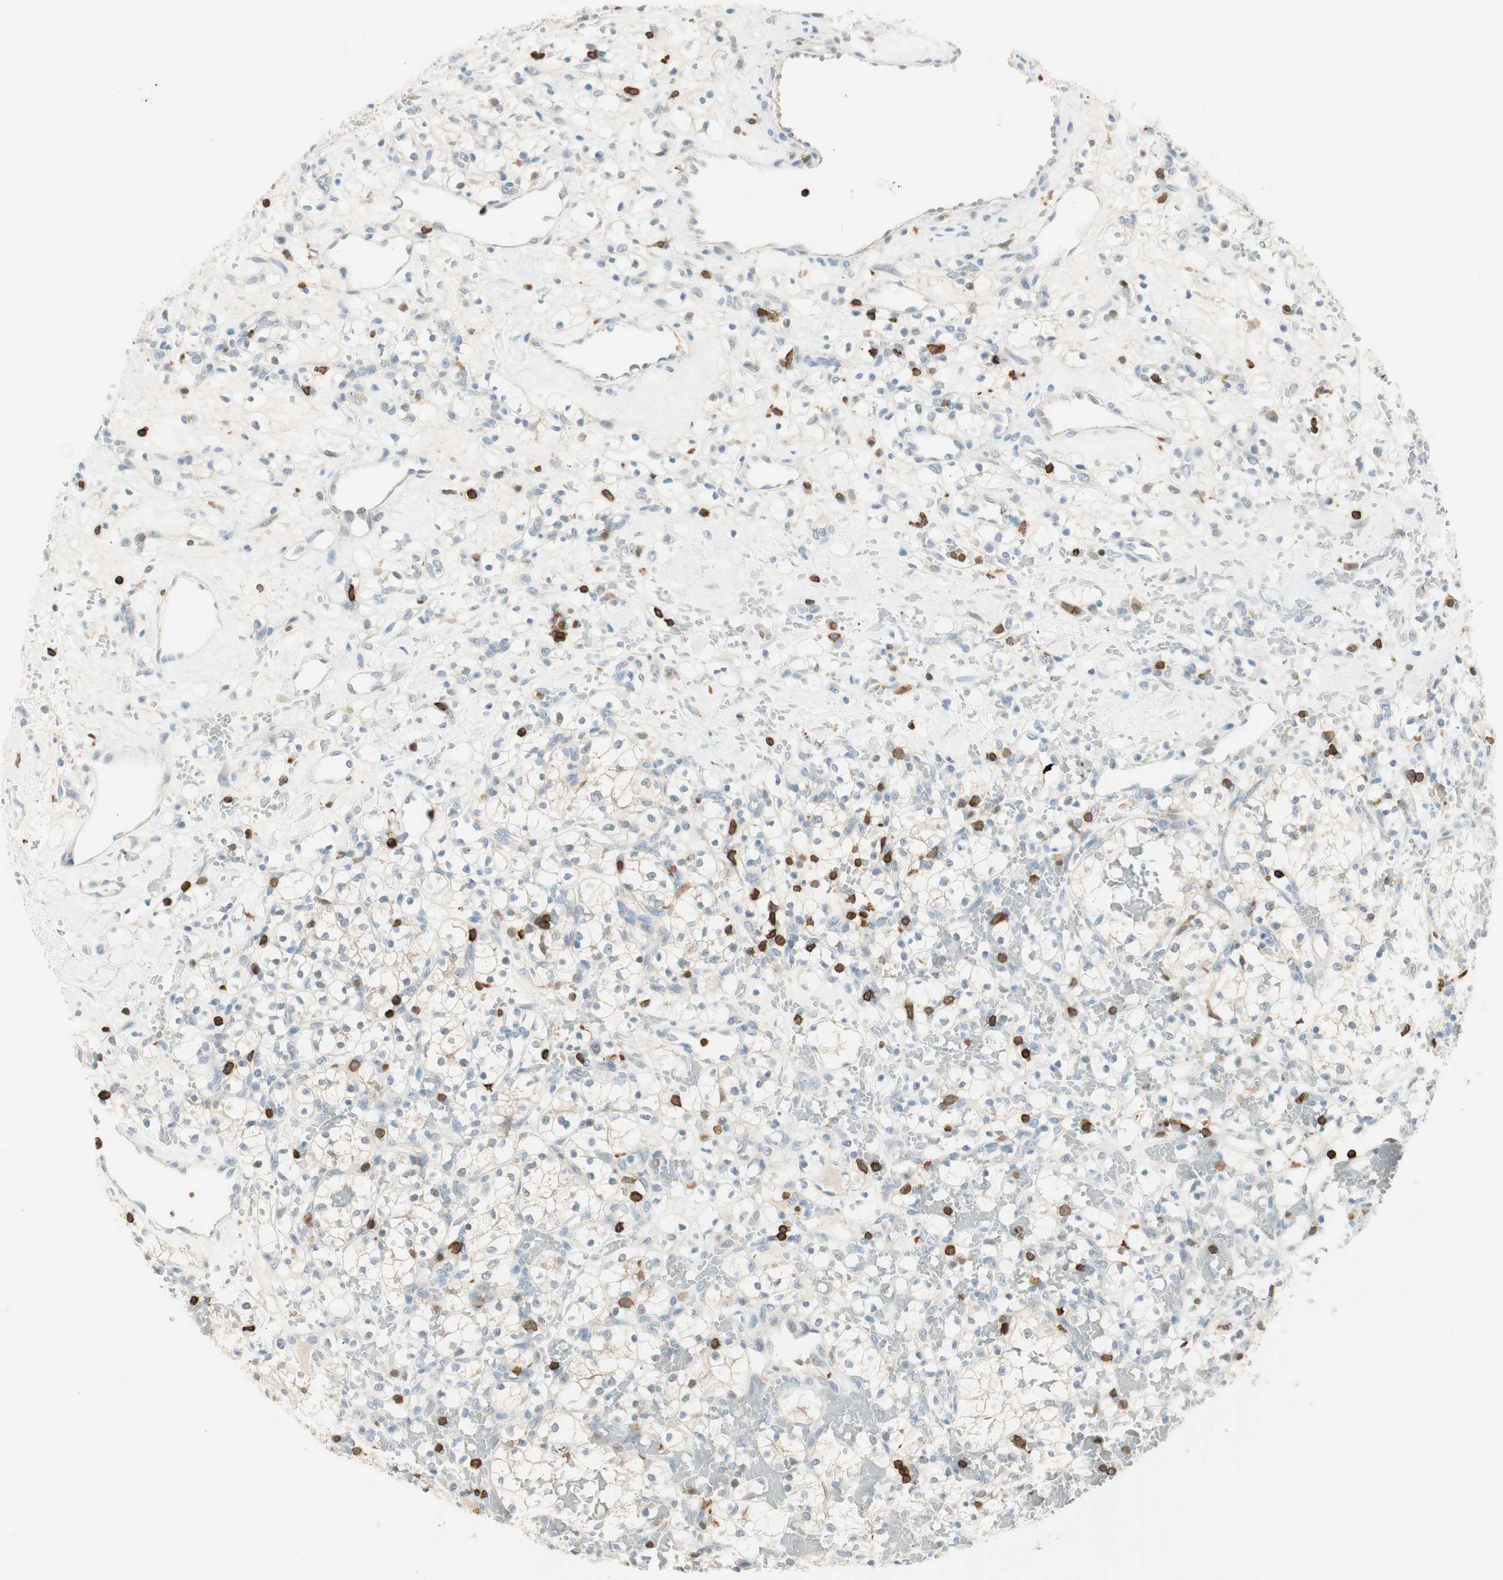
{"staining": {"intensity": "weak", "quantity": "25%-75%", "location": "cytoplasmic/membranous"}, "tissue": "renal cancer", "cell_type": "Tumor cells", "image_type": "cancer", "snomed": [{"axis": "morphology", "description": "Adenocarcinoma, NOS"}, {"axis": "topography", "description": "Kidney"}], "caption": "Immunohistochemistry of renal cancer (adenocarcinoma) shows low levels of weak cytoplasmic/membranous positivity in approximately 25%-75% of tumor cells.", "gene": "HPGD", "patient": {"sex": "female", "age": 60}}